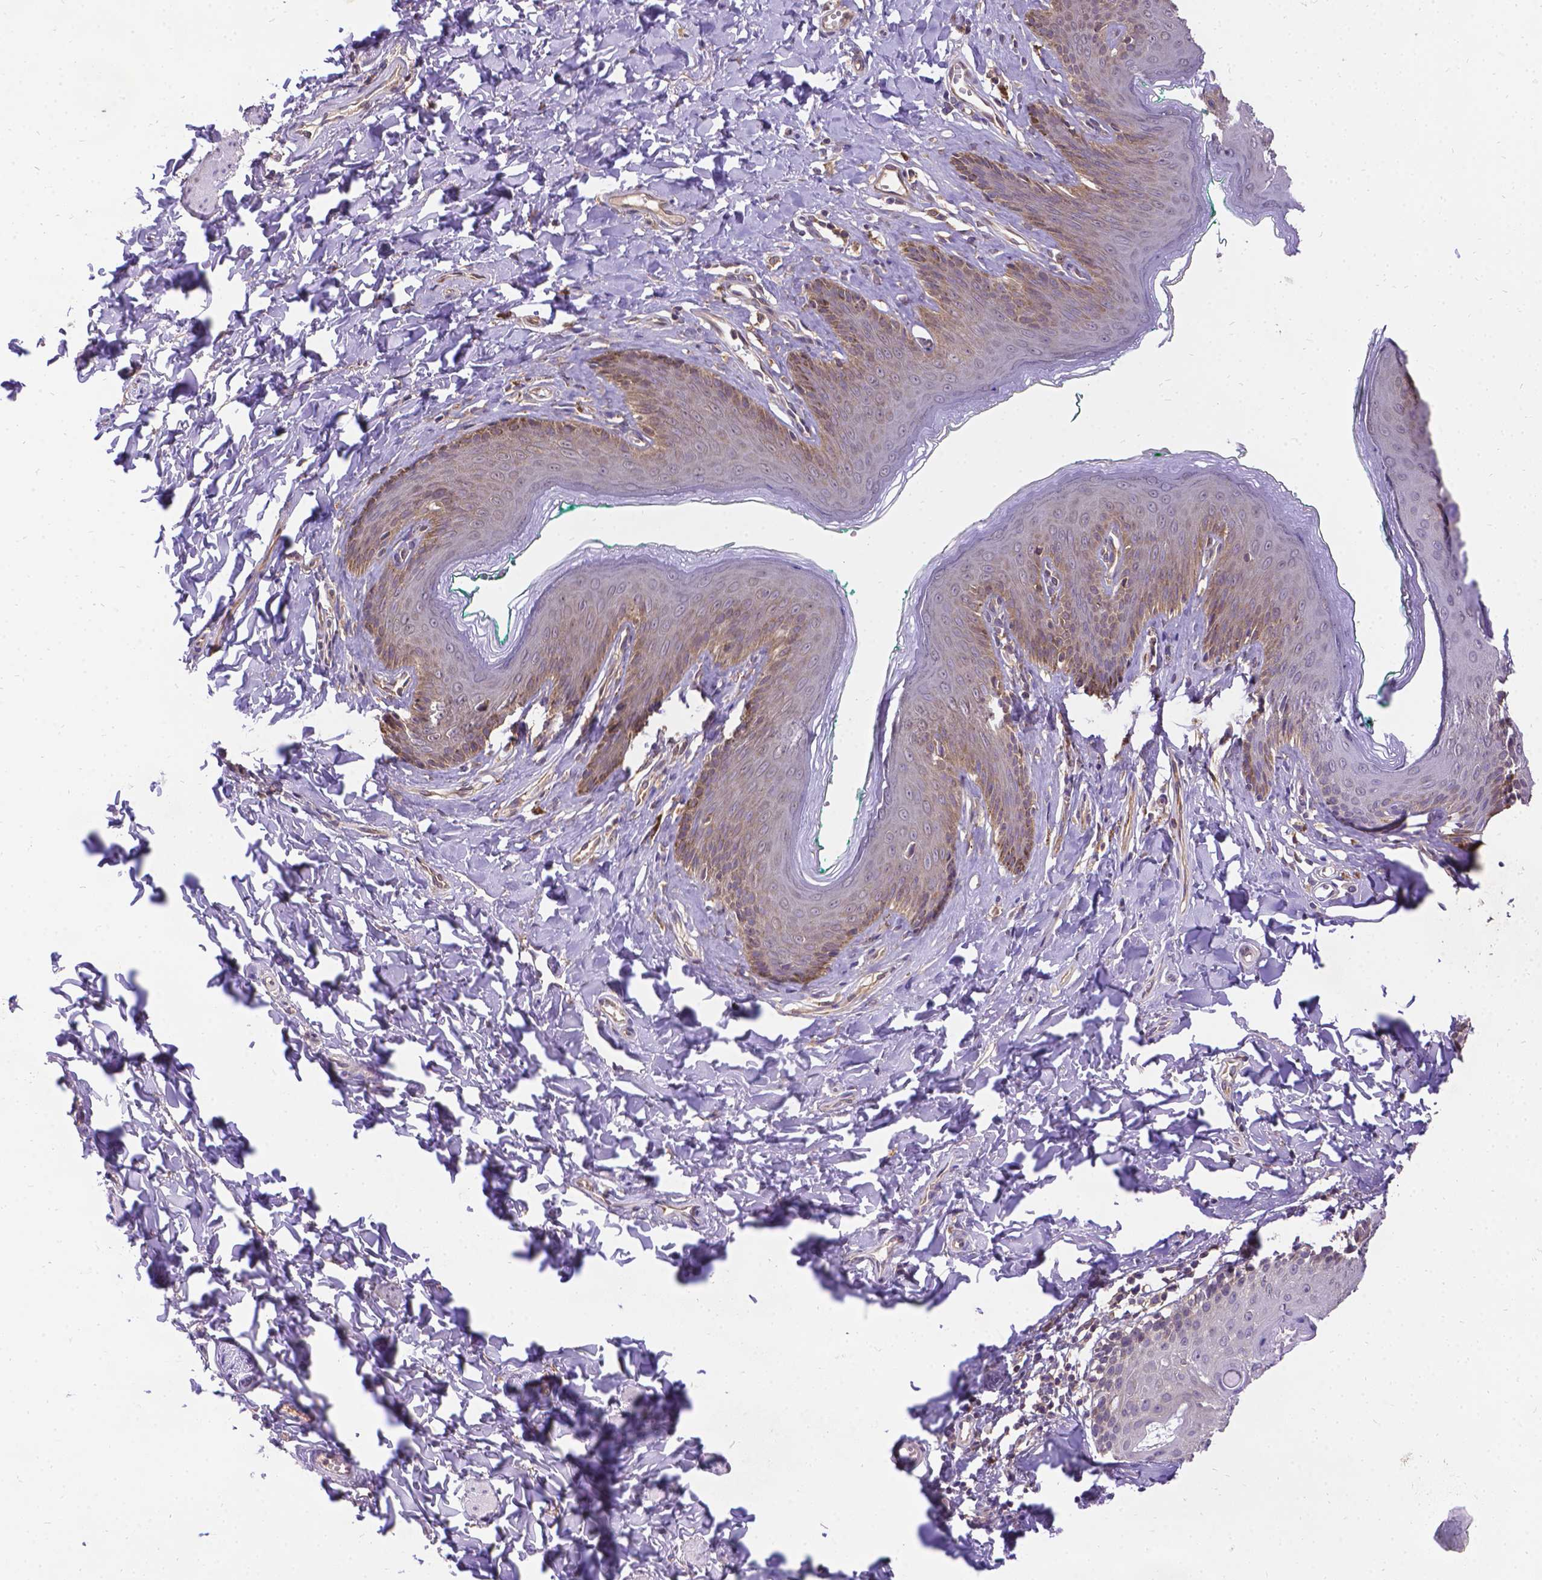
{"staining": {"intensity": "moderate", "quantity": "25%-75%", "location": "cytoplasmic/membranous"}, "tissue": "skin", "cell_type": "Epidermal cells", "image_type": "normal", "snomed": [{"axis": "morphology", "description": "Normal tissue, NOS"}, {"axis": "topography", "description": "Vulva"}], "caption": "An IHC histopathology image of unremarkable tissue is shown. Protein staining in brown labels moderate cytoplasmic/membranous positivity in skin within epidermal cells.", "gene": "DENND6A", "patient": {"sex": "female", "age": 66}}